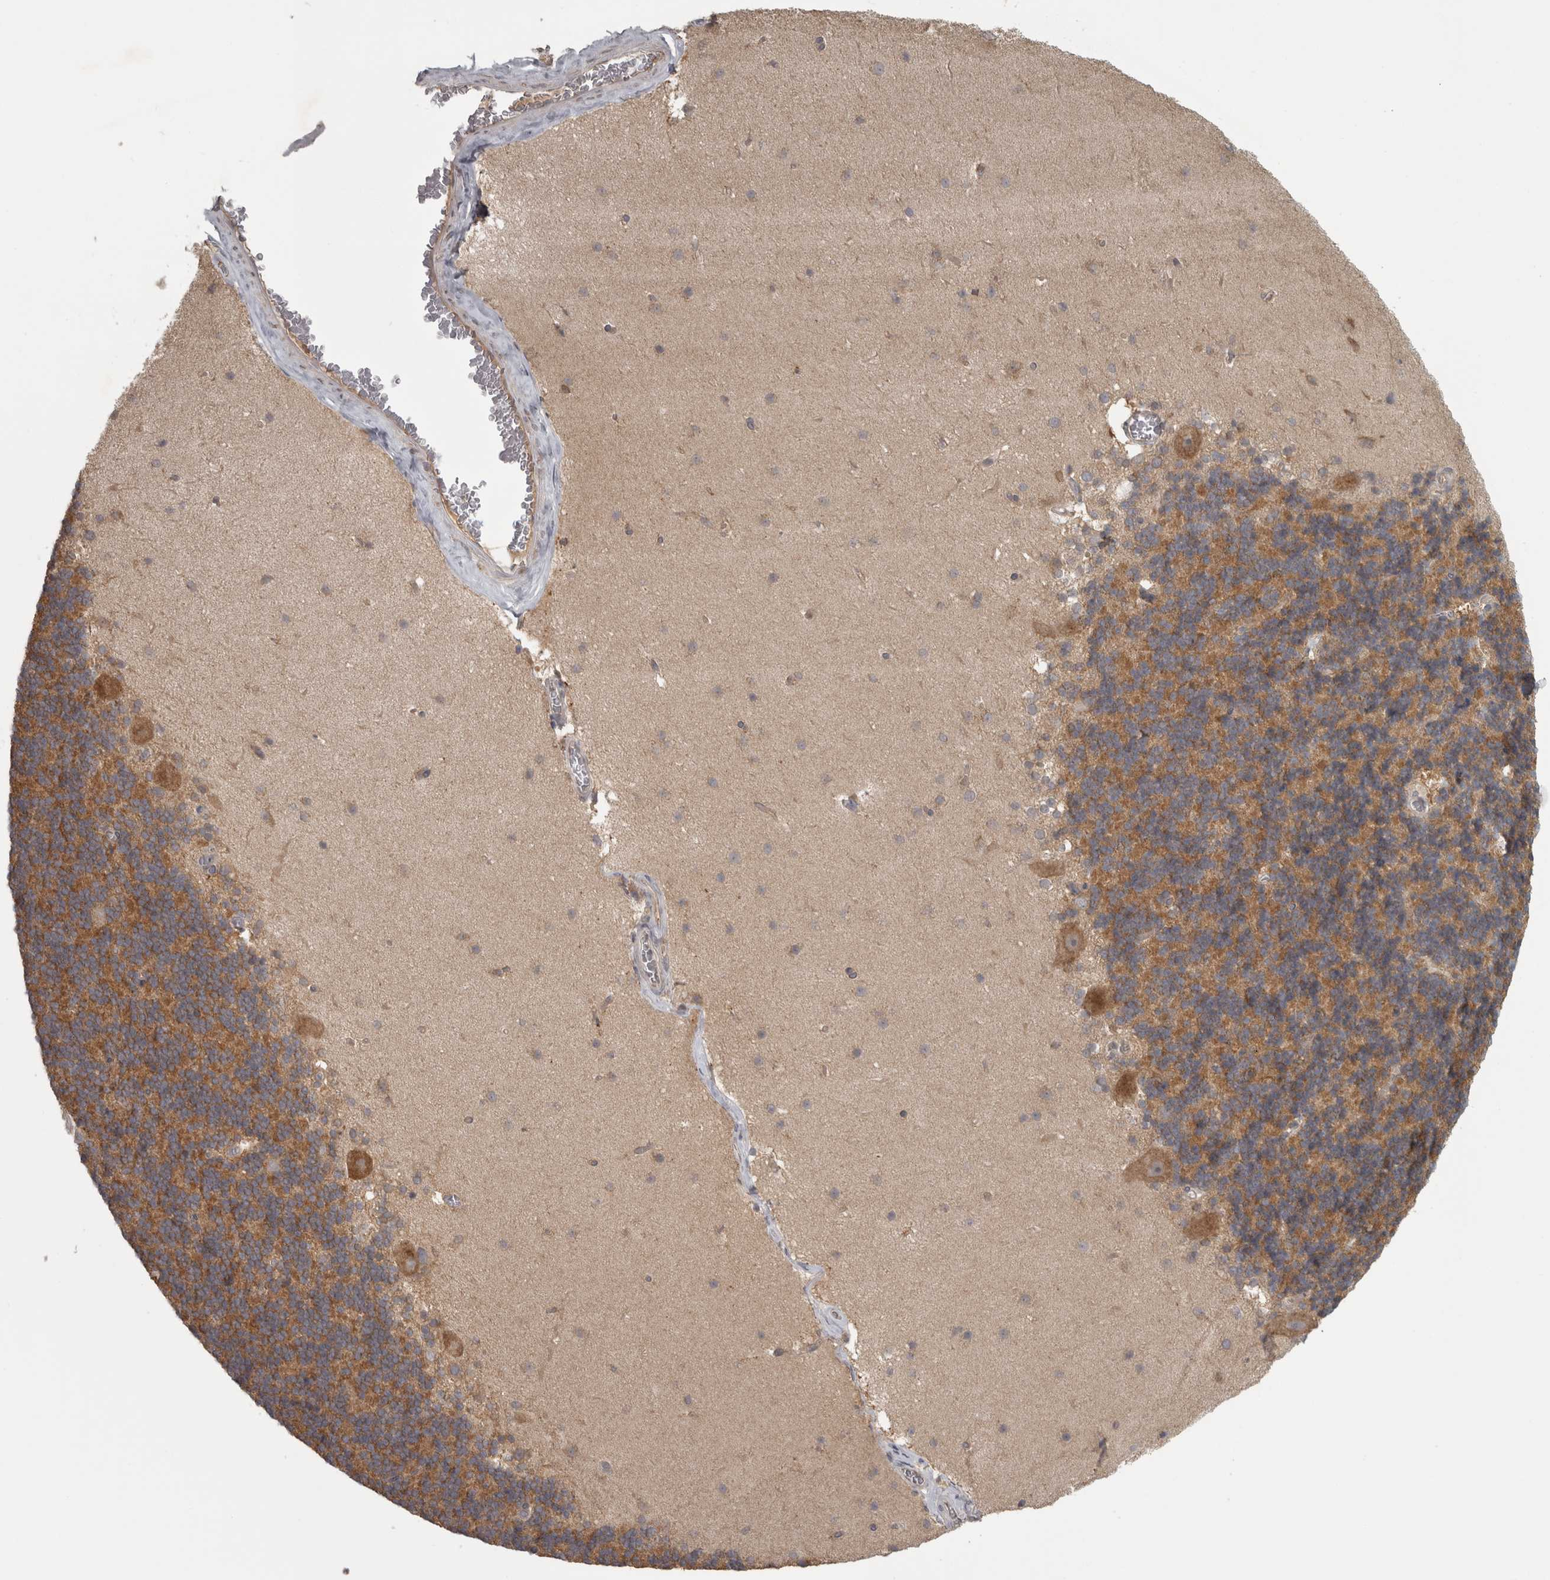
{"staining": {"intensity": "moderate", "quantity": ">75%", "location": "cytoplasmic/membranous"}, "tissue": "cerebellum", "cell_type": "Cells in granular layer", "image_type": "normal", "snomed": [{"axis": "morphology", "description": "Normal tissue, NOS"}, {"axis": "topography", "description": "Cerebellum"}], "caption": "DAB immunohistochemical staining of unremarkable human cerebellum reveals moderate cytoplasmic/membranous protein staining in about >75% of cells in granular layer. The protein of interest is stained brown, and the nuclei are stained in blue (DAB IHC with brightfield microscopy, high magnification).", "gene": "MICU3", "patient": {"sex": "female", "age": 19}}